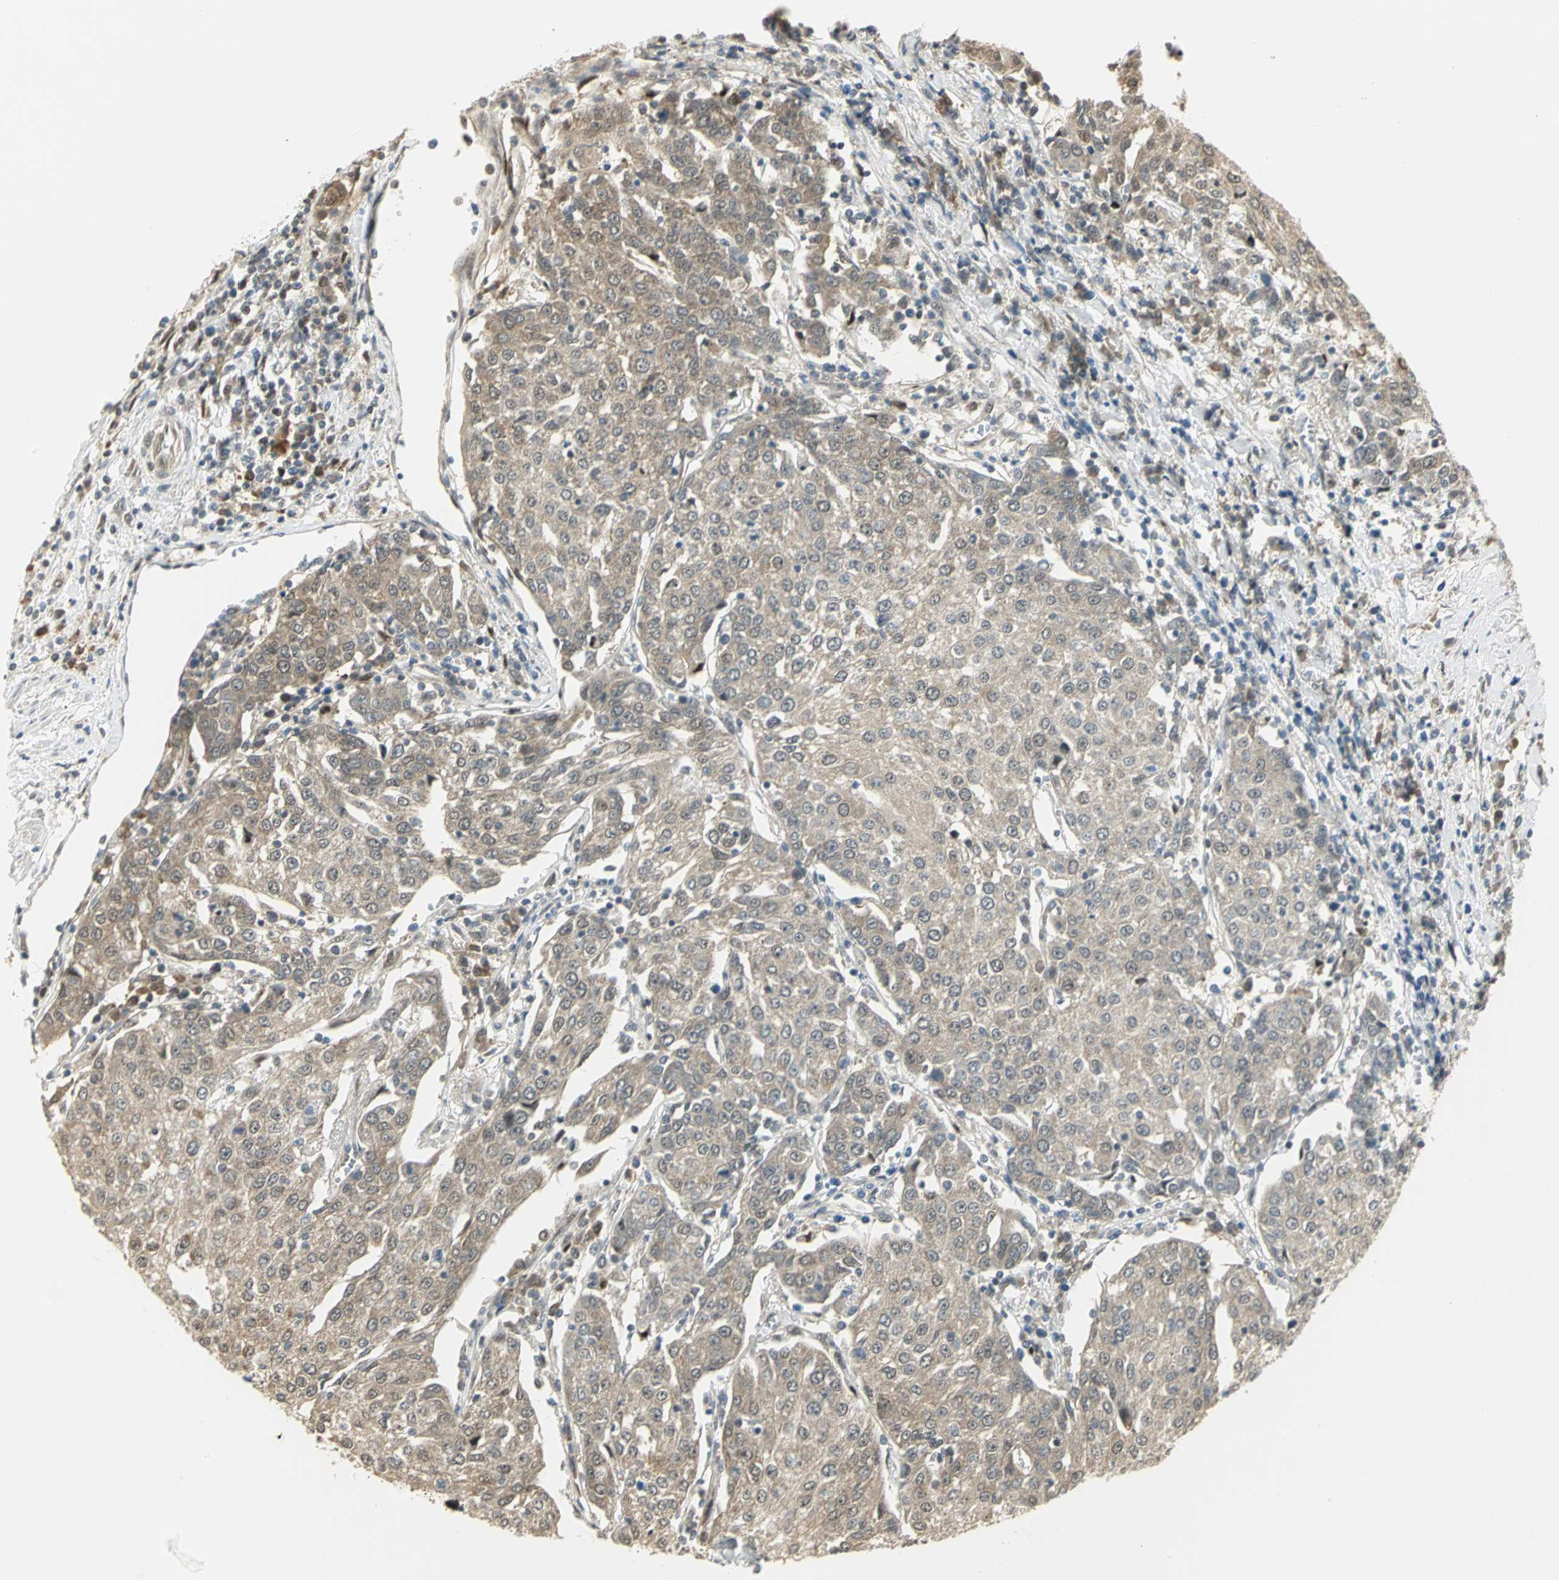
{"staining": {"intensity": "weak", "quantity": ">75%", "location": "cytoplasmic/membranous"}, "tissue": "urothelial cancer", "cell_type": "Tumor cells", "image_type": "cancer", "snomed": [{"axis": "morphology", "description": "Urothelial carcinoma, High grade"}, {"axis": "topography", "description": "Urinary bladder"}], "caption": "High-magnification brightfield microscopy of urothelial cancer stained with DAB (brown) and counterstained with hematoxylin (blue). tumor cells exhibit weak cytoplasmic/membranous expression is appreciated in about>75% of cells.", "gene": "PSMC4", "patient": {"sex": "female", "age": 85}}